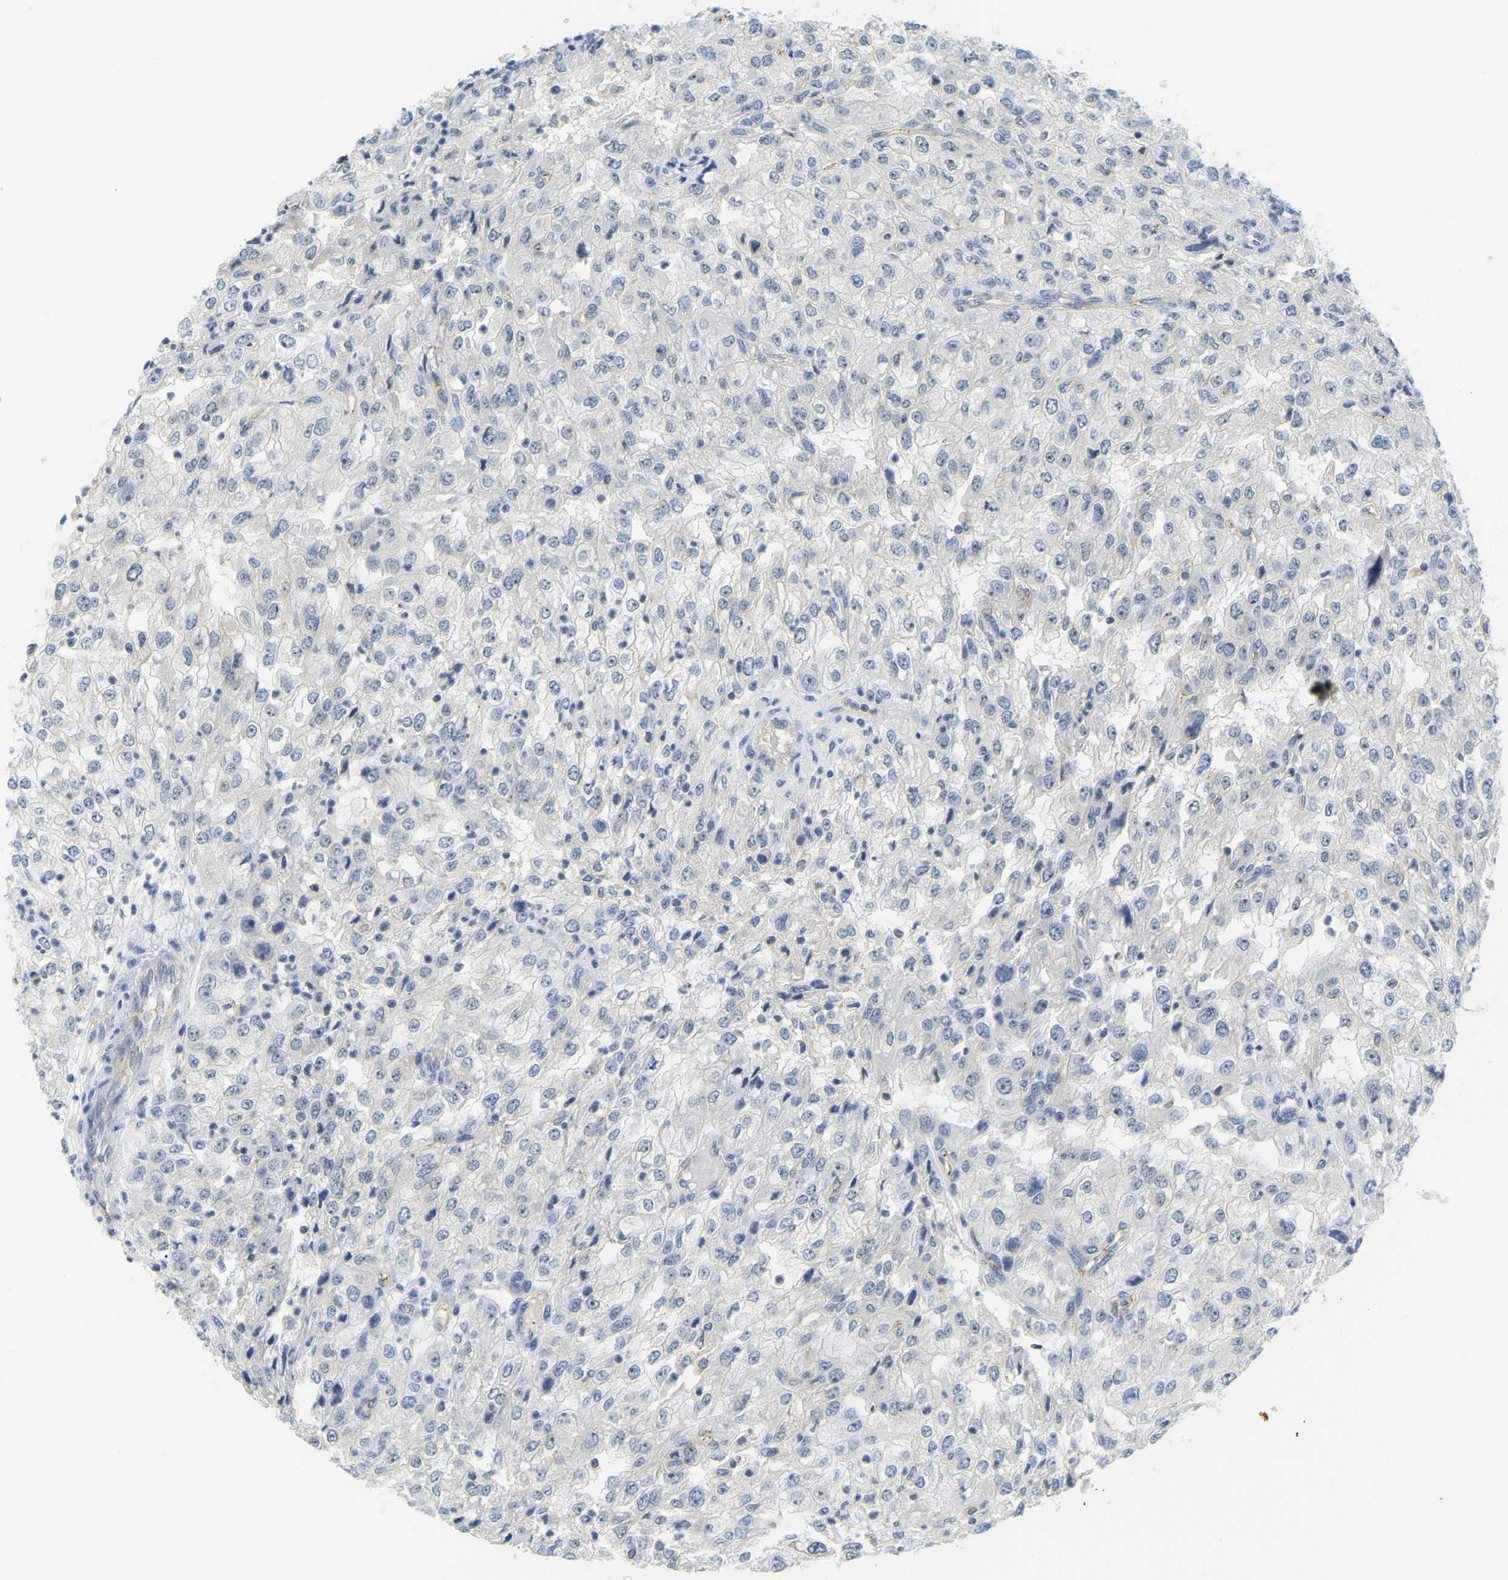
{"staining": {"intensity": "negative", "quantity": "none", "location": "none"}, "tissue": "renal cancer", "cell_type": "Tumor cells", "image_type": "cancer", "snomed": [{"axis": "morphology", "description": "Adenocarcinoma, NOS"}, {"axis": "topography", "description": "Kidney"}], "caption": "Histopathology image shows no protein expression in tumor cells of adenocarcinoma (renal) tissue.", "gene": "RRP1", "patient": {"sex": "female", "age": 54}}